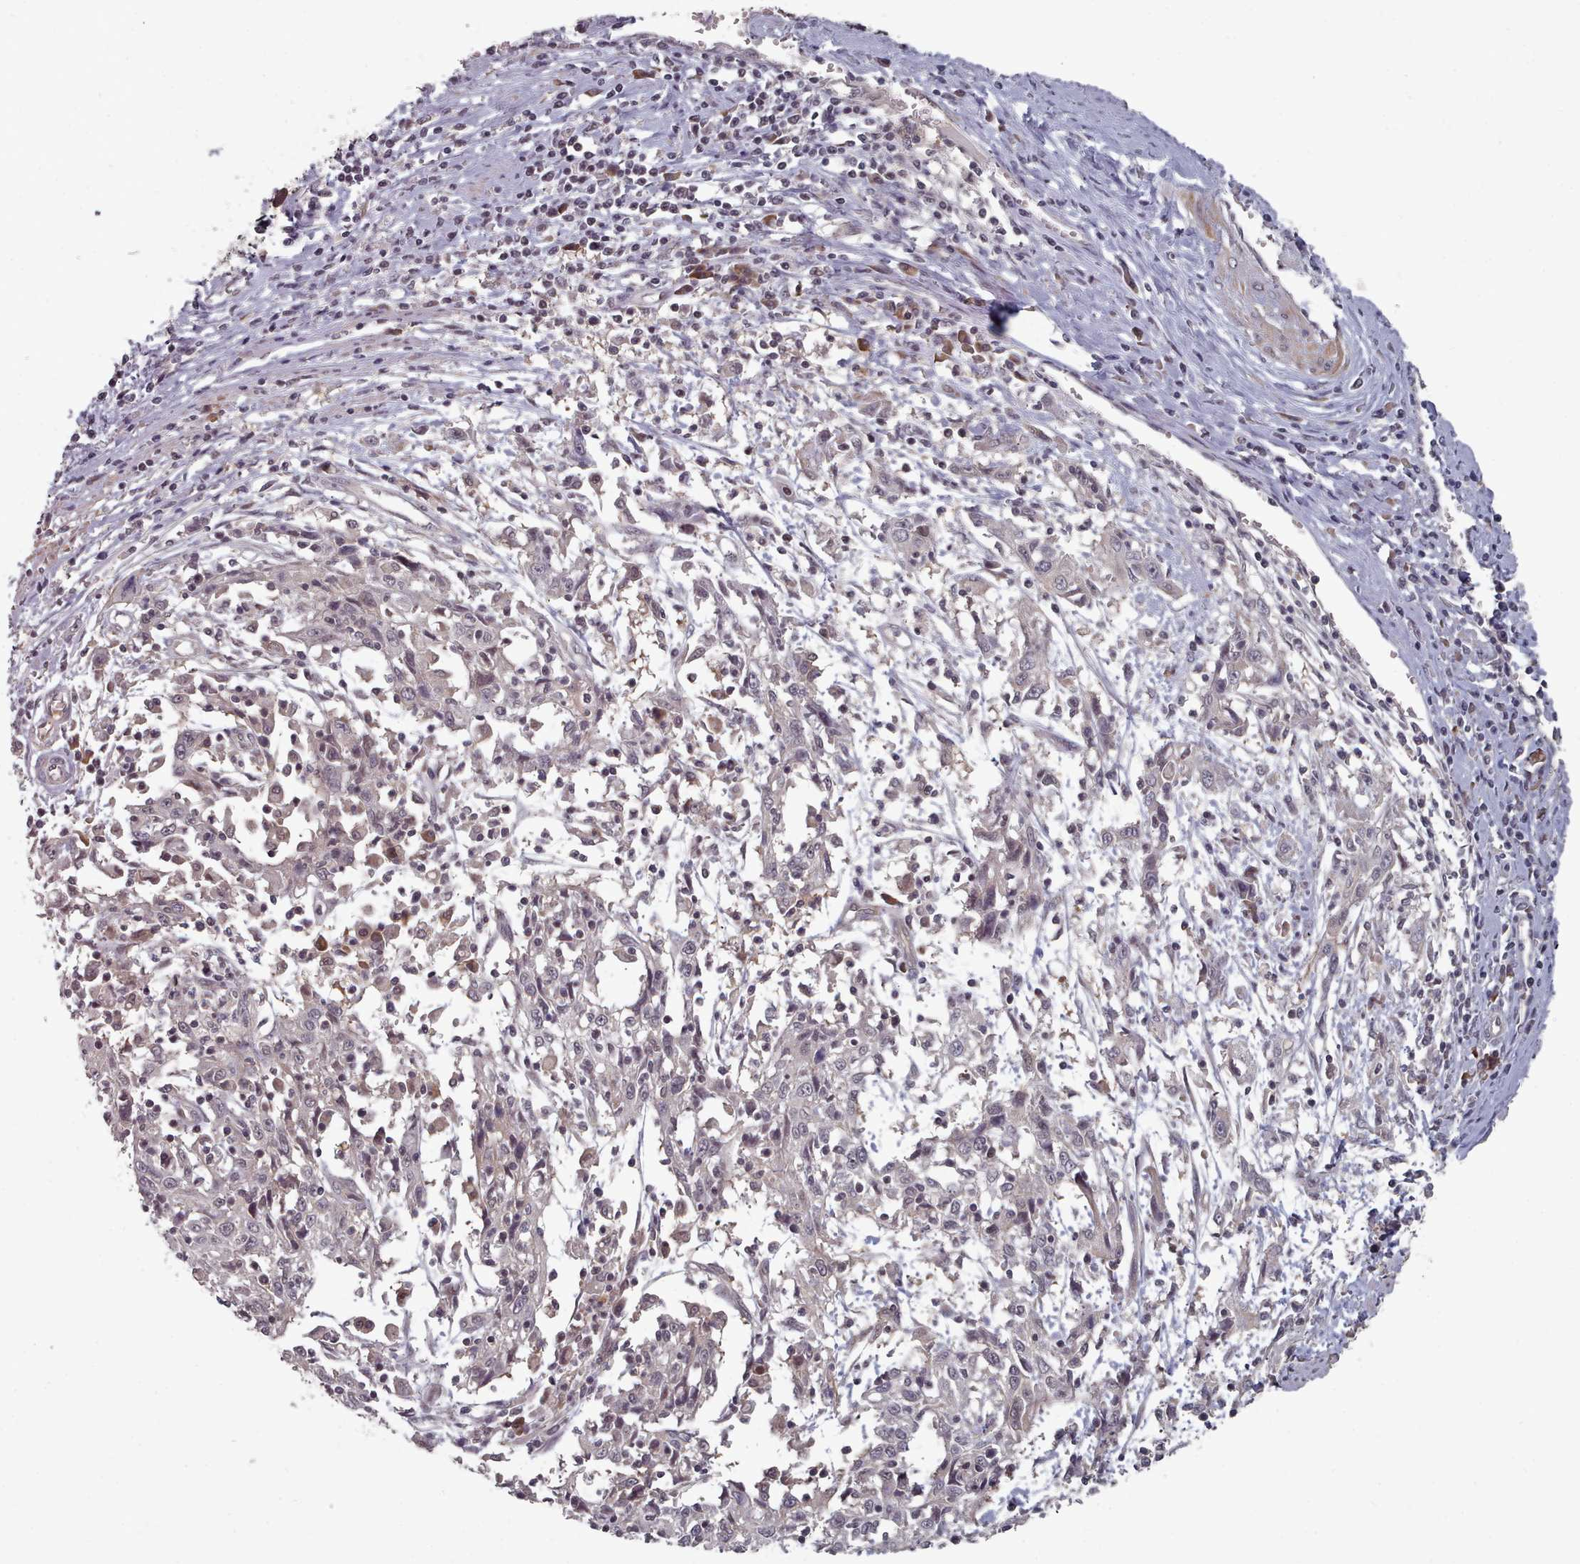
{"staining": {"intensity": "negative", "quantity": "none", "location": "none"}, "tissue": "cervical cancer", "cell_type": "Tumor cells", "image_type": "cancer", "snomed": [{"axis": "morphology", "description": "Squamous cell carcinoma, NOS"}, {"axis": "topography", "description": "Cervix"}], "caption": "Immunohistochemistry (IHC) photomicrograph of cervical cancer stained for a protein (brown), which displays no positivity in tumor cells.", "gene": "HYAL3", "patient": {"sex": "female", "age": 46}}